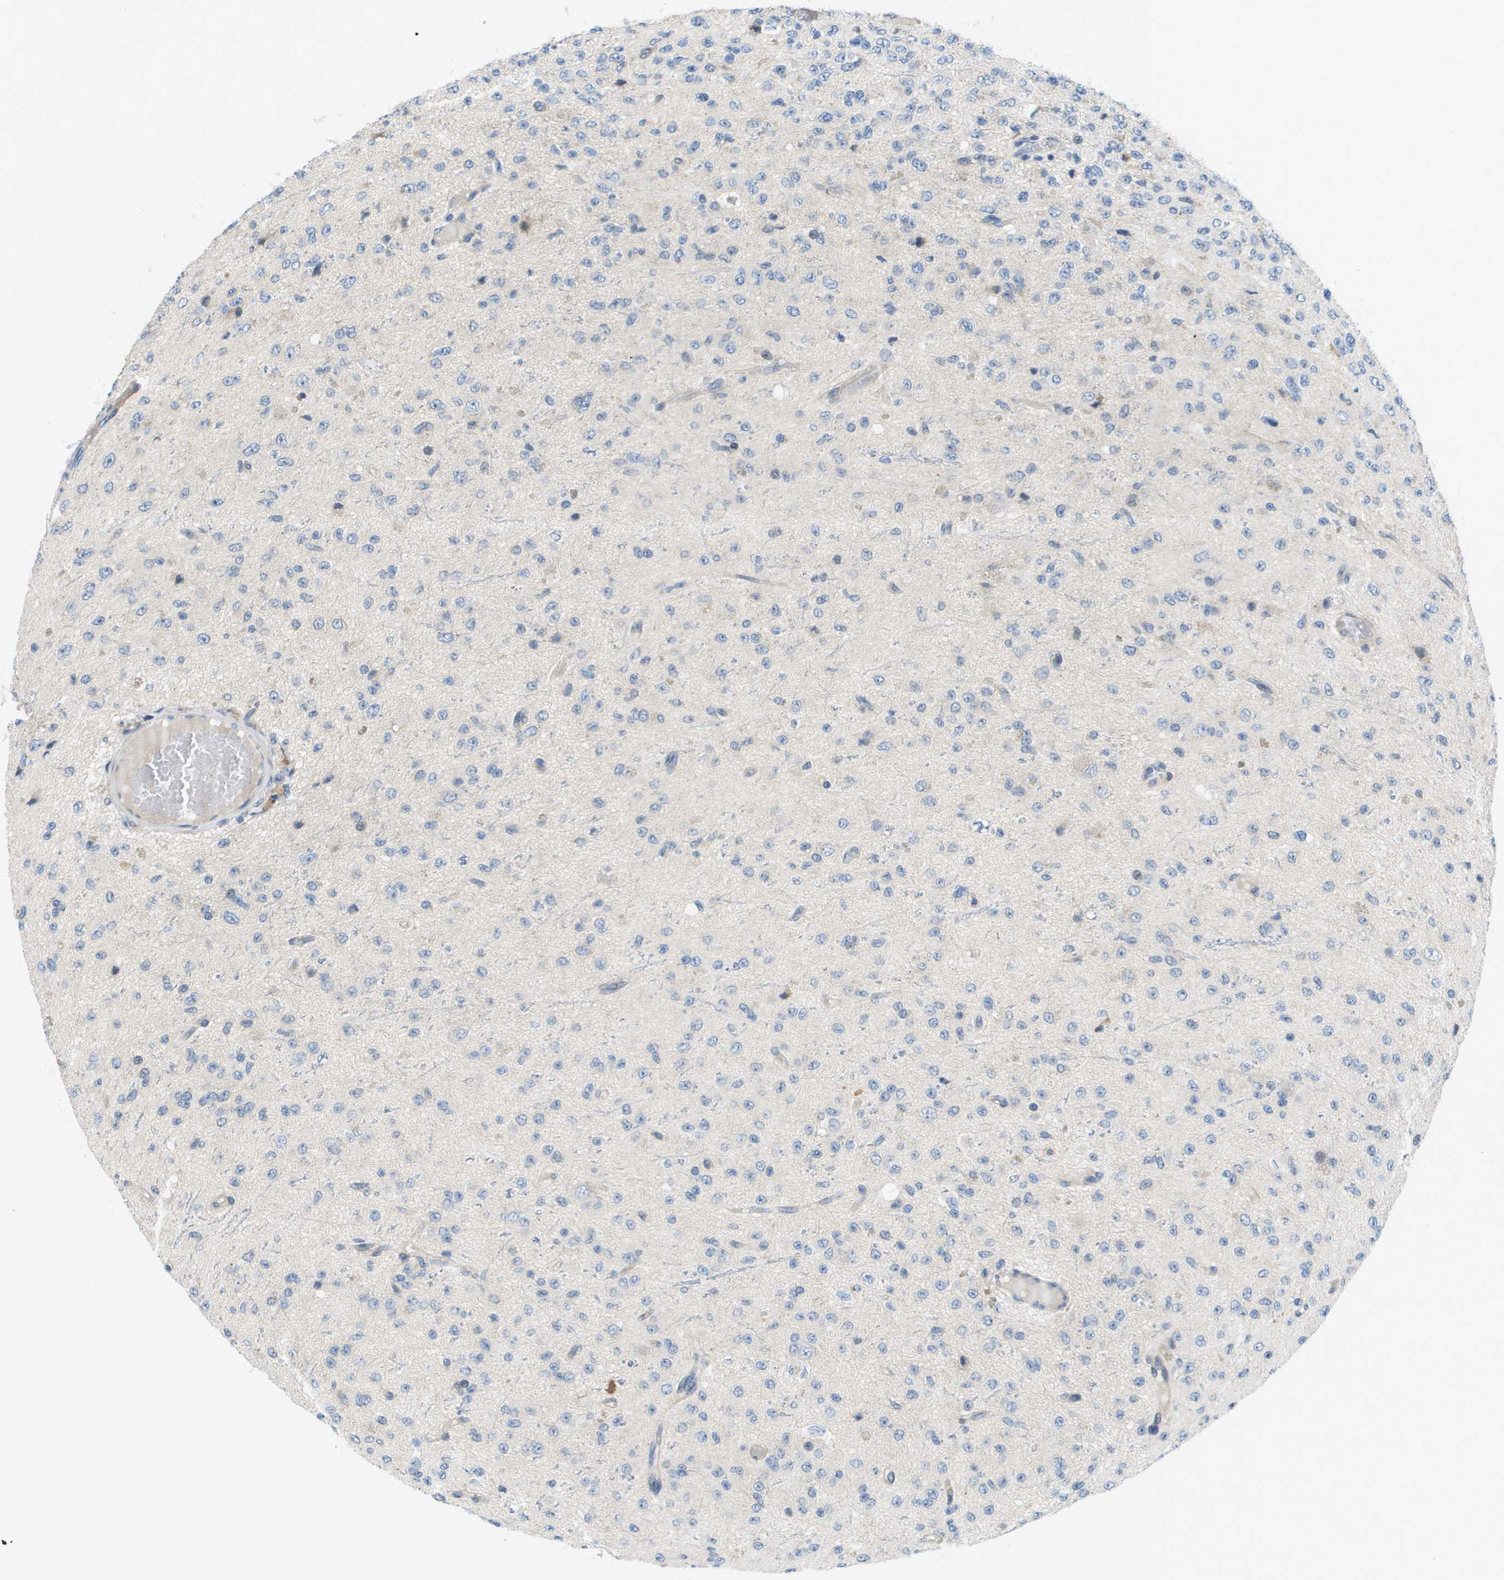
{"staining": {"intensity": "negative", "quantity": "none", "location": "none"}, "tissue": "glioma", "cell_type": "Tumor cells", "image_type": "cancer", "snomed": [{"axis": "morphology", "description": "Glioma, malignant, High grade"}, {"axis": "topography", "description": "pancreas cauda"}], "caption": "Protein analysis of malignant glioma (high-grade) shows no significant staining in tumor cells.", "gene": "KRT23", "patient": {"sex": "male", "age": 60}}